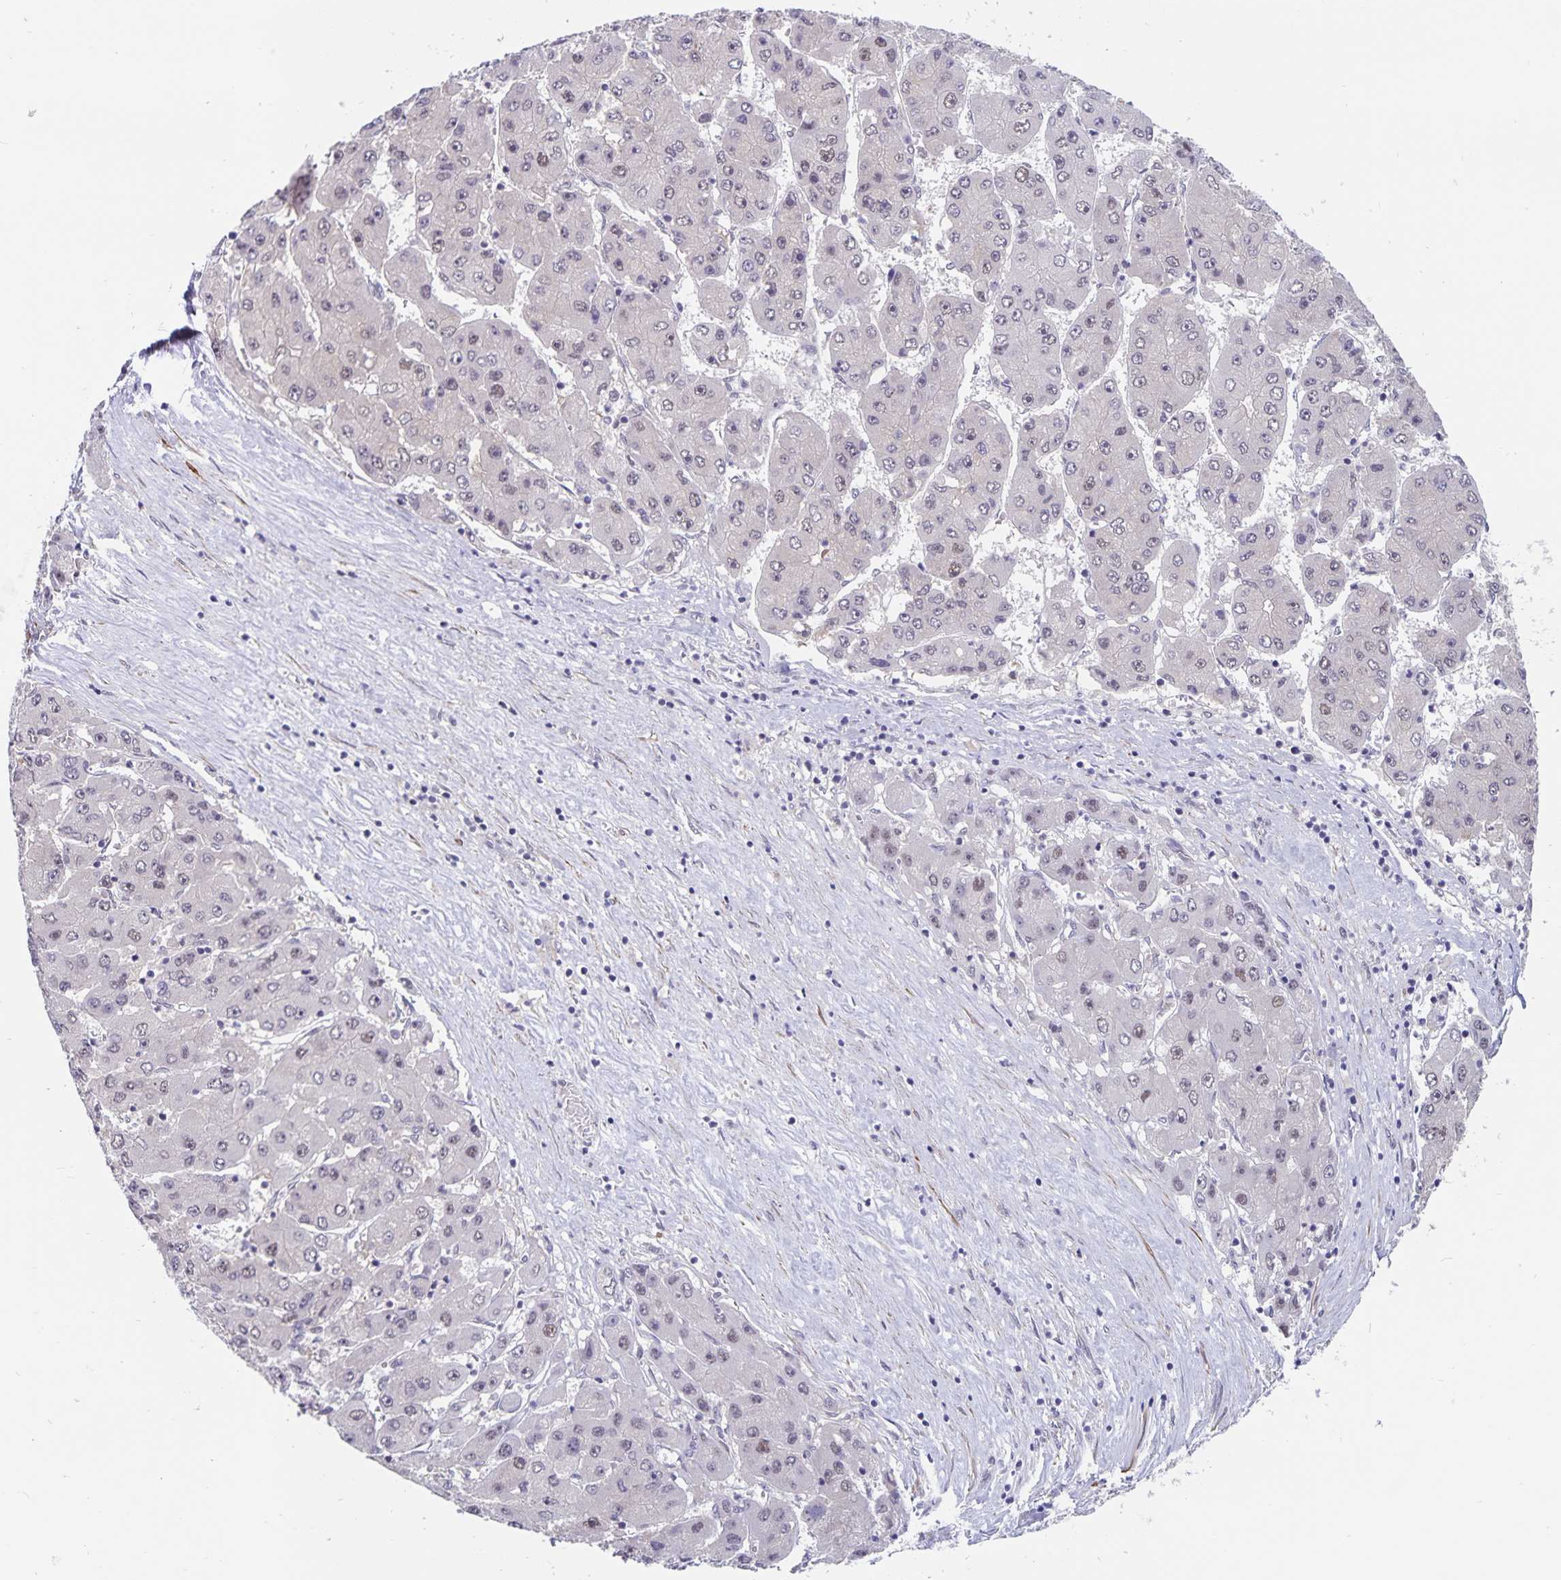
{"staining": {"intensity": "negative", "quantity": "none", "location": "none"}, "tissue": "liver cancer", "cell_type": "Tumor cells", "image_type": "cancer", "snomed": [{"axis": "morphology", "description": "Carcinoma, Hepatocellular, NOS"}, {"axis": "topography", "description": "Liver"}], "caption": "IHC histopathology image of neoplastic tissue: hepatocellular carcinoma (liver) stained with DAB (3,3'-diaminobenzidine) displays no significant protein expression in tumor cells. (IHC, brightfield microscopy, high magnification).", "gene": "BAG6", "patient": {"sex": "female", "age": 61}}